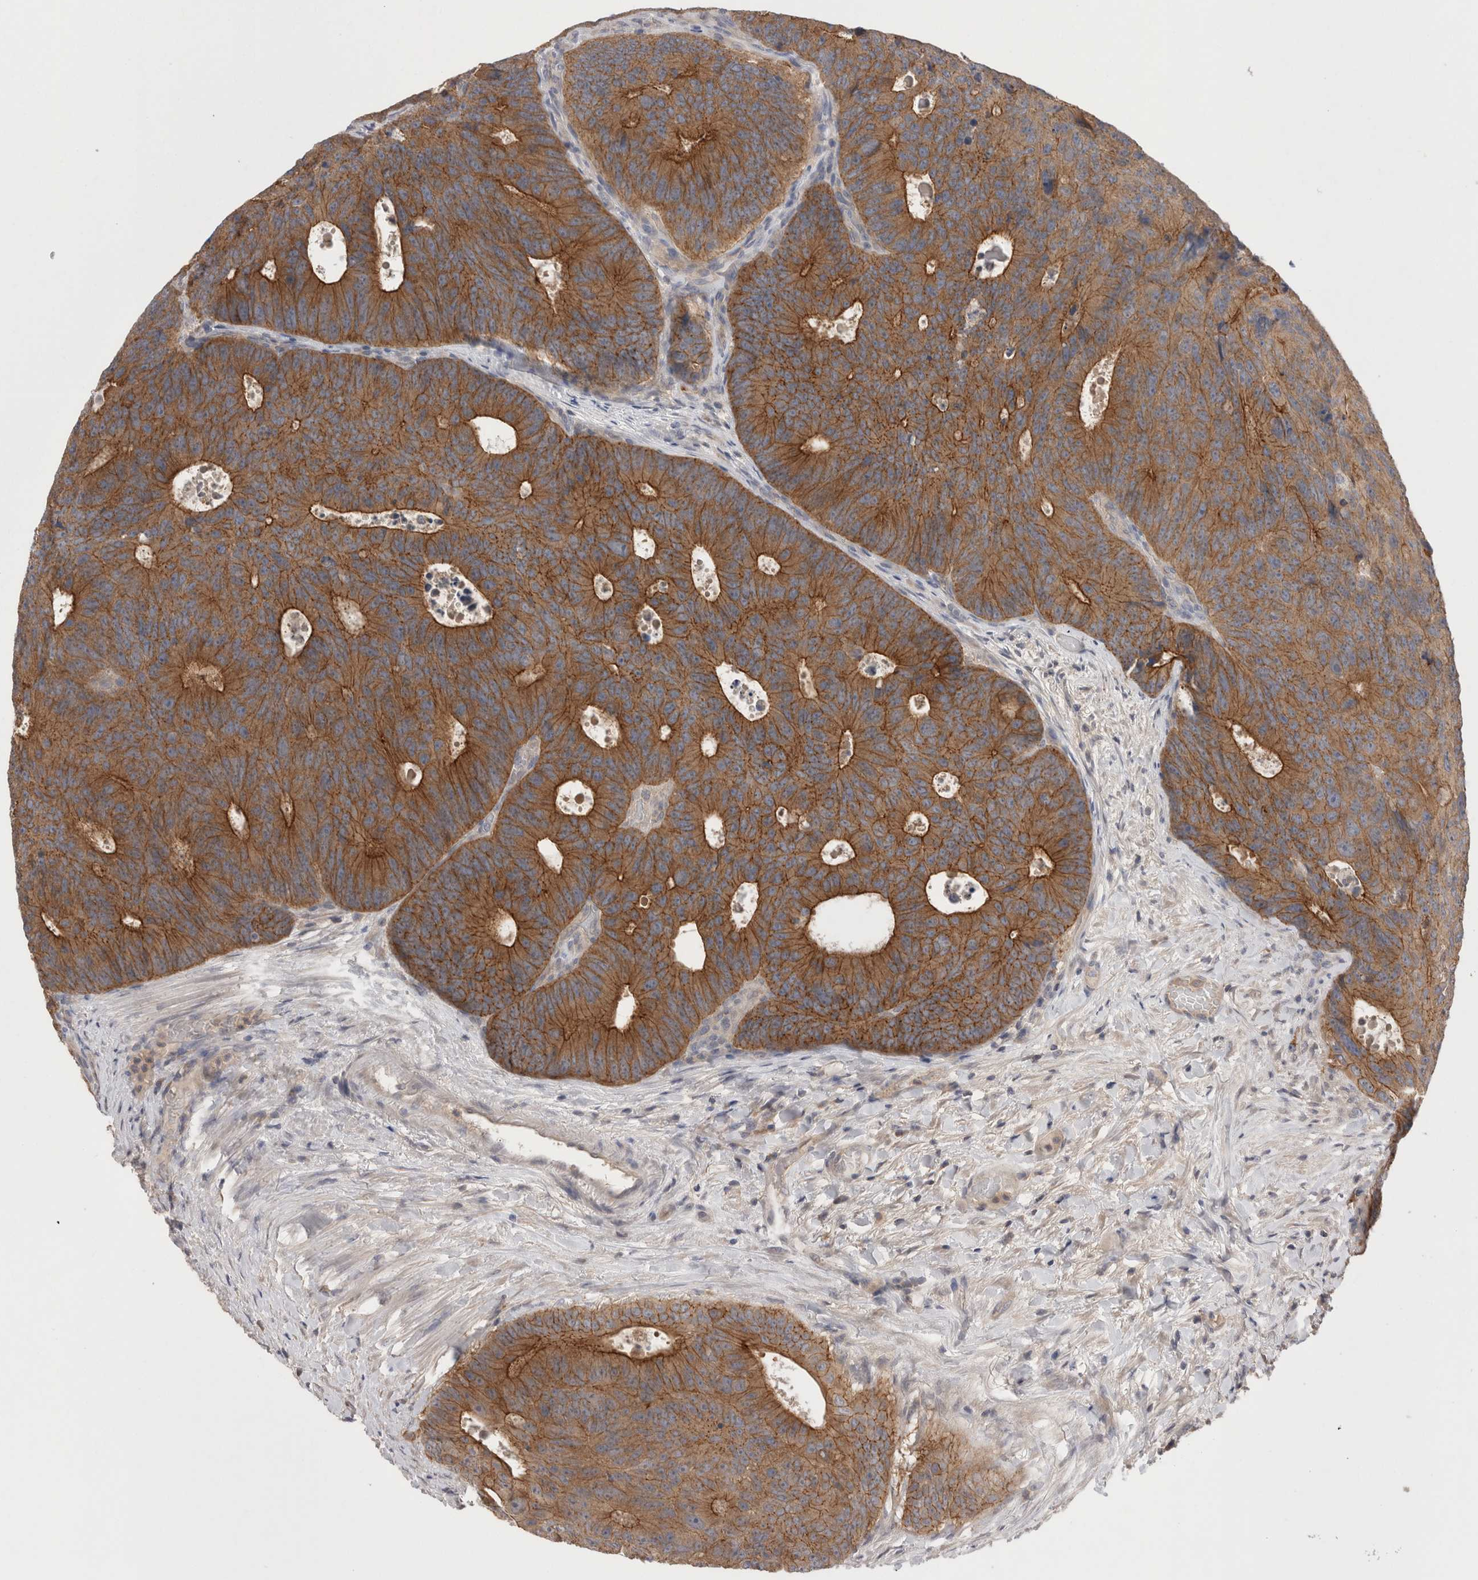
{"staining": {"intensity": "strong", "quantity": ">75%", "location": "cytoplasmic/membranous"}, "tissue": "colorectal cancer", "cell_type": "Tumor cells", "image_type": "cancer", "snomed": [{"axis": "morphology", "description": "Adenocarcinoma, NOS"}, {"axis": "topography", "description": "Colon"}], "caption": "Strong cytoplasmic/membranous expression is present in approximately >75% of tumor cells in colorectal cancer (adenocarcinoma). (Brightfield microscopy of DAB IHC at high magnification).", "gene": "OTOR", "patient": {"sex": "male", "age": 87}}